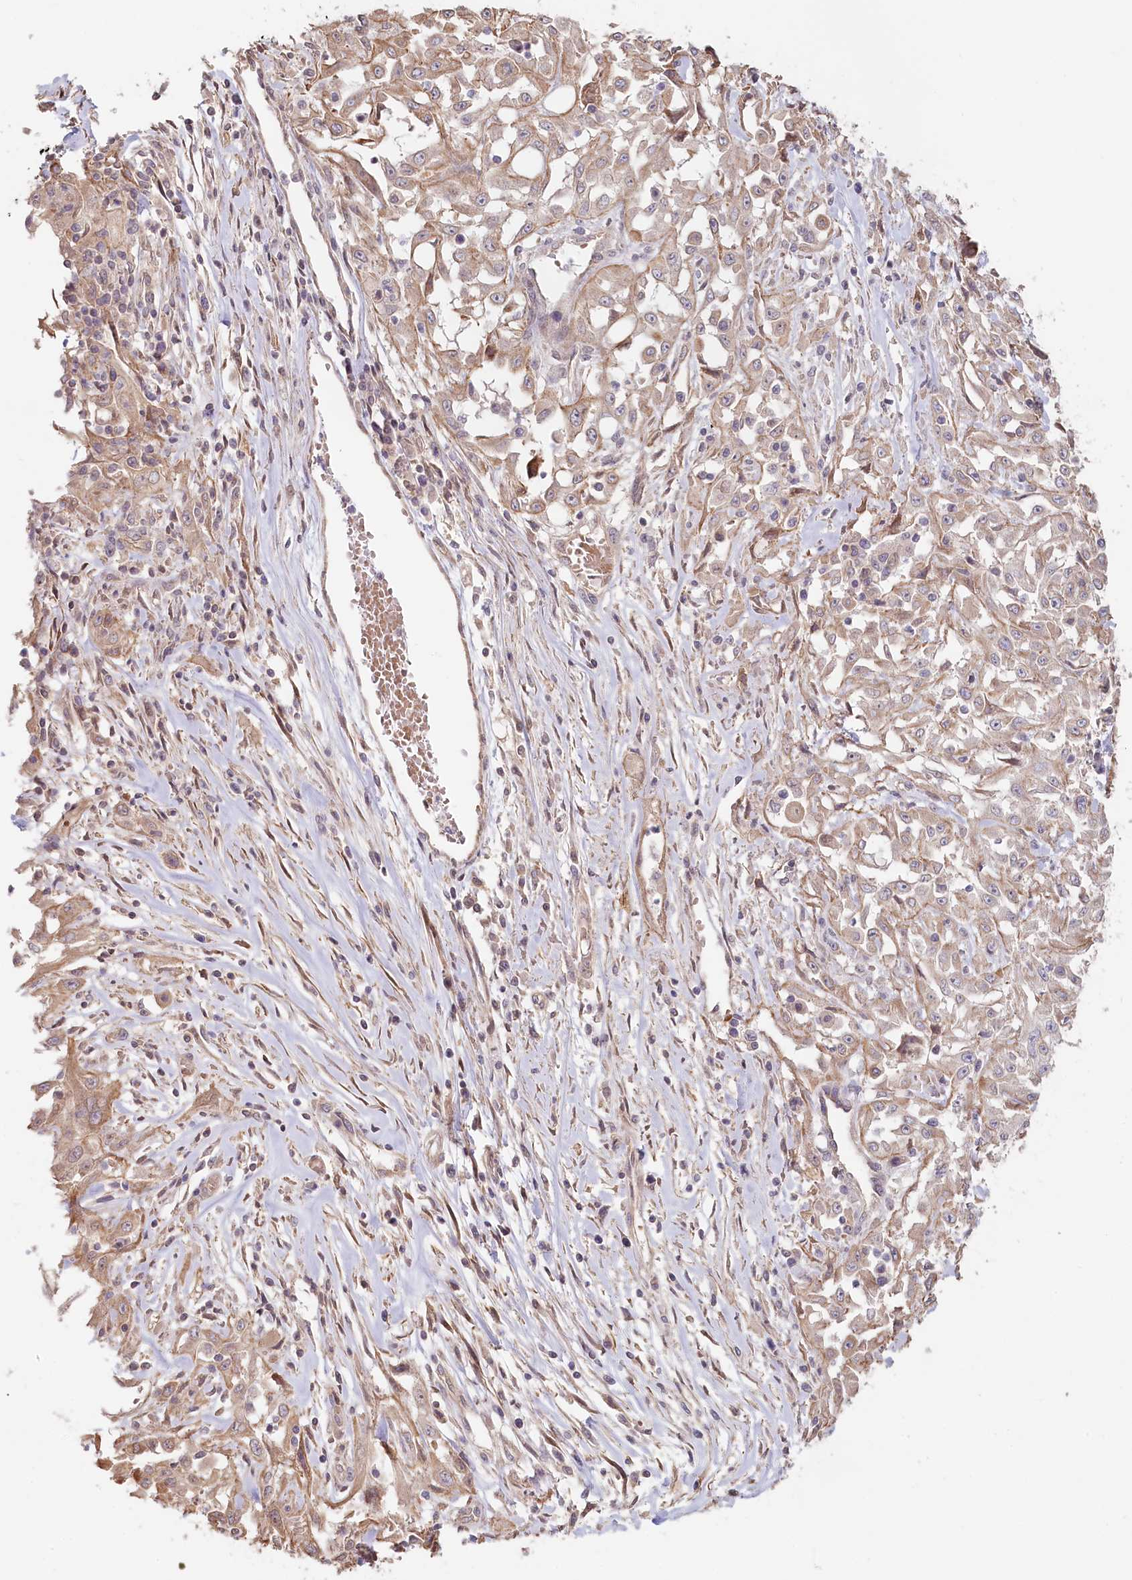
{"staining": {"intensity": "weak", "quantity": "25%-75%", "location": "cytoplasmic/membranous"}, "tissue": "skin cancer", "cell_type": "Tumor cells", "image_type": "cancer", "snomed": [{"axis": "morphology", "description": "Squamous cell carcinoma, NOS"}, {"axis": "morphology", "description": "Squamous cell carcinoma, metastatic, NOS"}, {"axis": "topography", "description": "Skin"}, {"axis": "topography", "description": "Lymph node"}], "caption": "A low amount of weak cytoplasmic/membranous expression is seen in about 25%-75% of tumor cells in skin squamous cell carcinoma tissue. (DAB IHC with brightfield microscopy, high magnification).", "gene": "TCHP", "patient": {"sex": "male", "age": 75}}